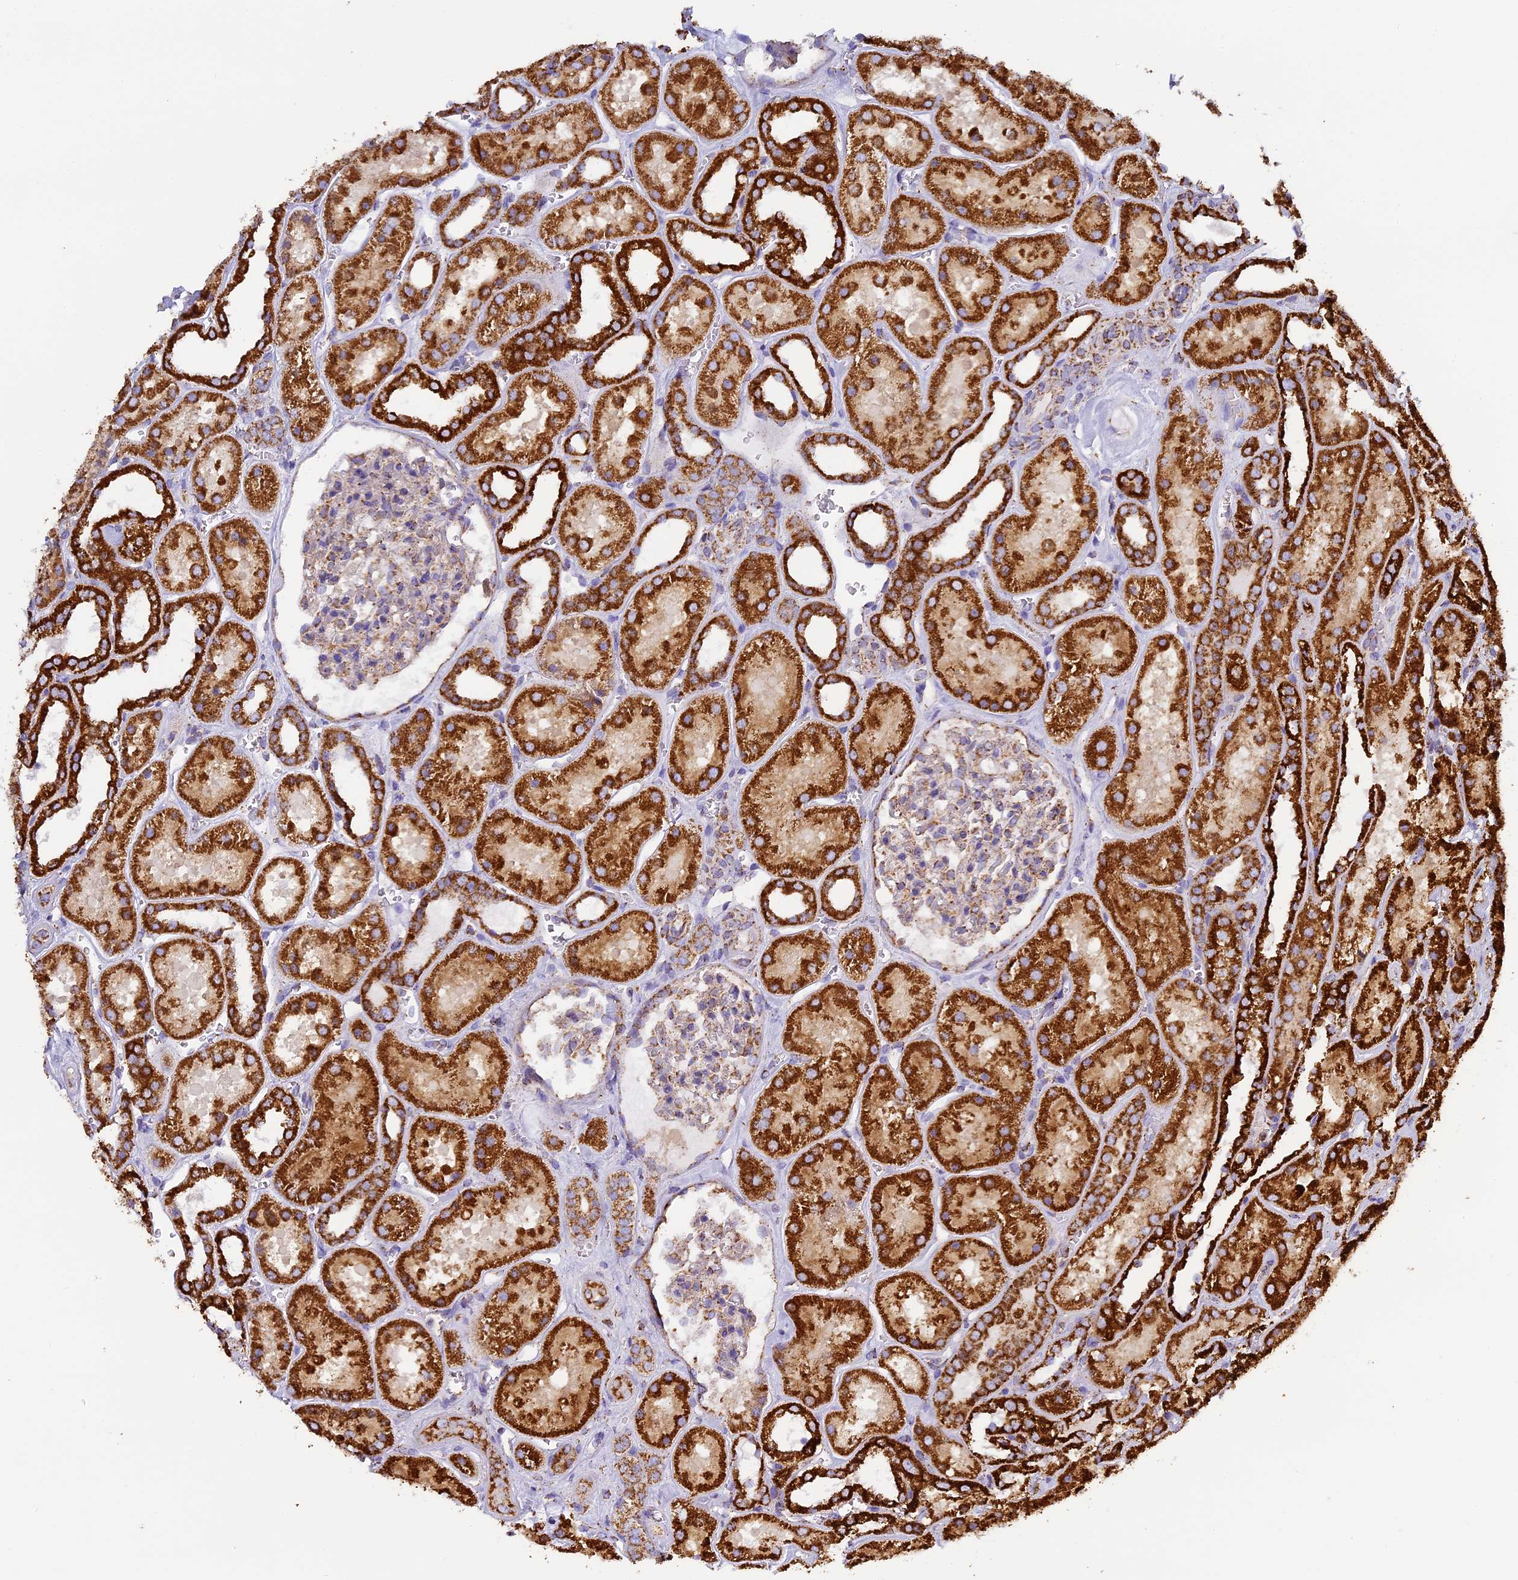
{"staining": {"intensity": "weak", "quantity": ">75%", "location": "cytoplasmic/membranous"}, "tissue": "kidney", "cell_type": "Cells in glomeruli", "image_type": "normal", "snomed": [{"axis": "morphology", "description": "Normal tissue, NOS"}, {"axis": "topography", "description": "Kidney"}], "caption": "A low amount of weak cytoplasmic/membranous positivity is seen in approximately >75% of cells in glomeruli in normal kidney. The staining is performed using DAB (3,3'-diaminobenzidine) brown chromogen to label protein expression. The nuclei are counter-stained blue using hematoxylin.", "gene": "STK17A", "patient": {"sex": "female", "age": 41}}